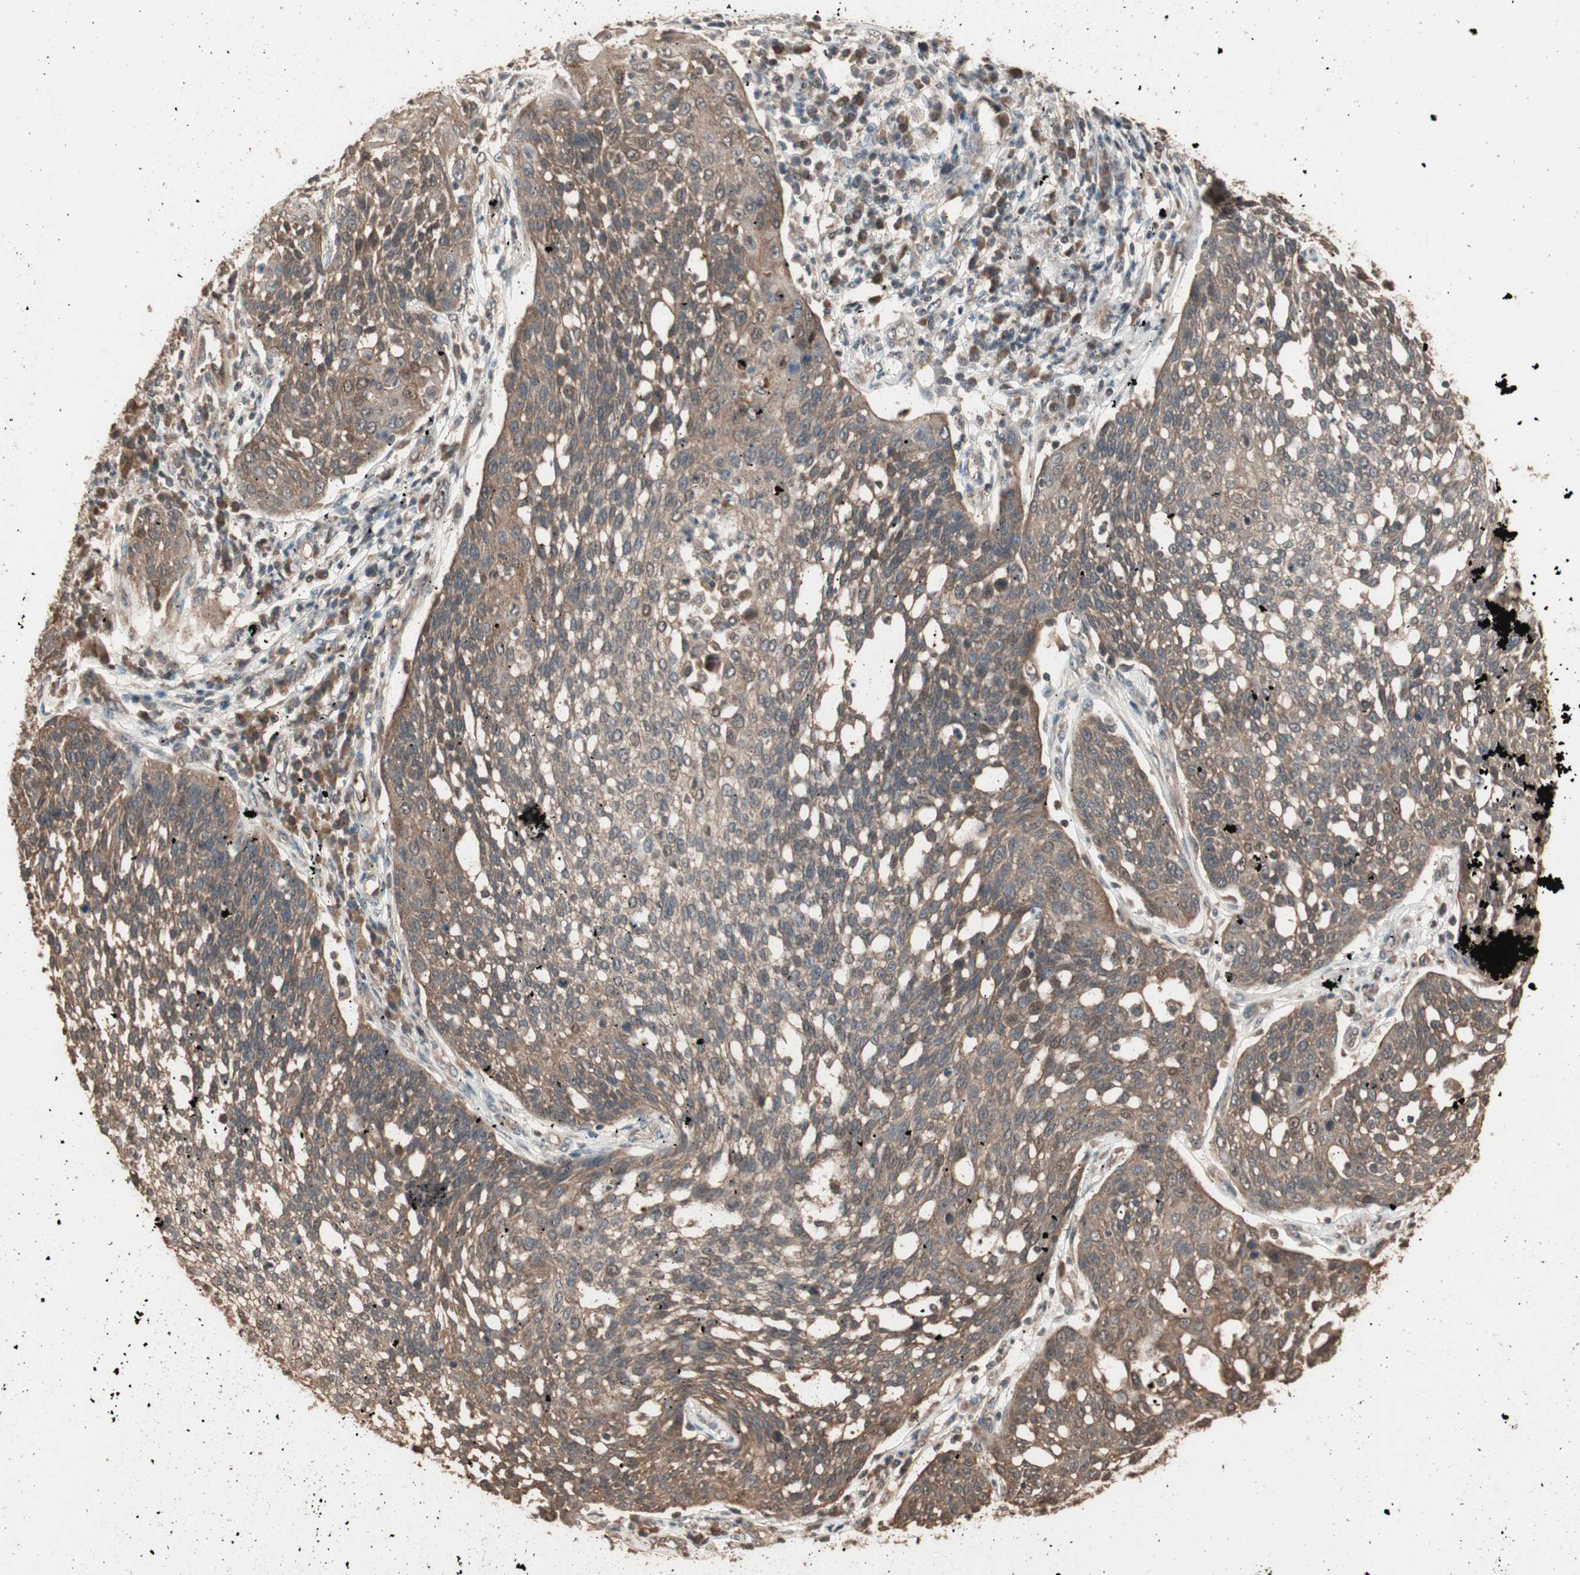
{"staining": {"intensity": "moderate", "quantity": ">75%", "location": "cytoplasmic/membranous"}, "tissue": "cervical cancer", "cell_type": "Tumor cells", "image_type": "cancer", "snomed": [{"axis": "morphology", "description": "Squamous cell carcinoma, NOS"}, {"axis": "topography", "description": "Cervix"}], "caption": "Squamous cell carcinoma (cervical) stained with a protein marker exhibits moderate staining in tumor cells.", "gene": "USP20", "patient": {"sex": "female", "age": 34}}